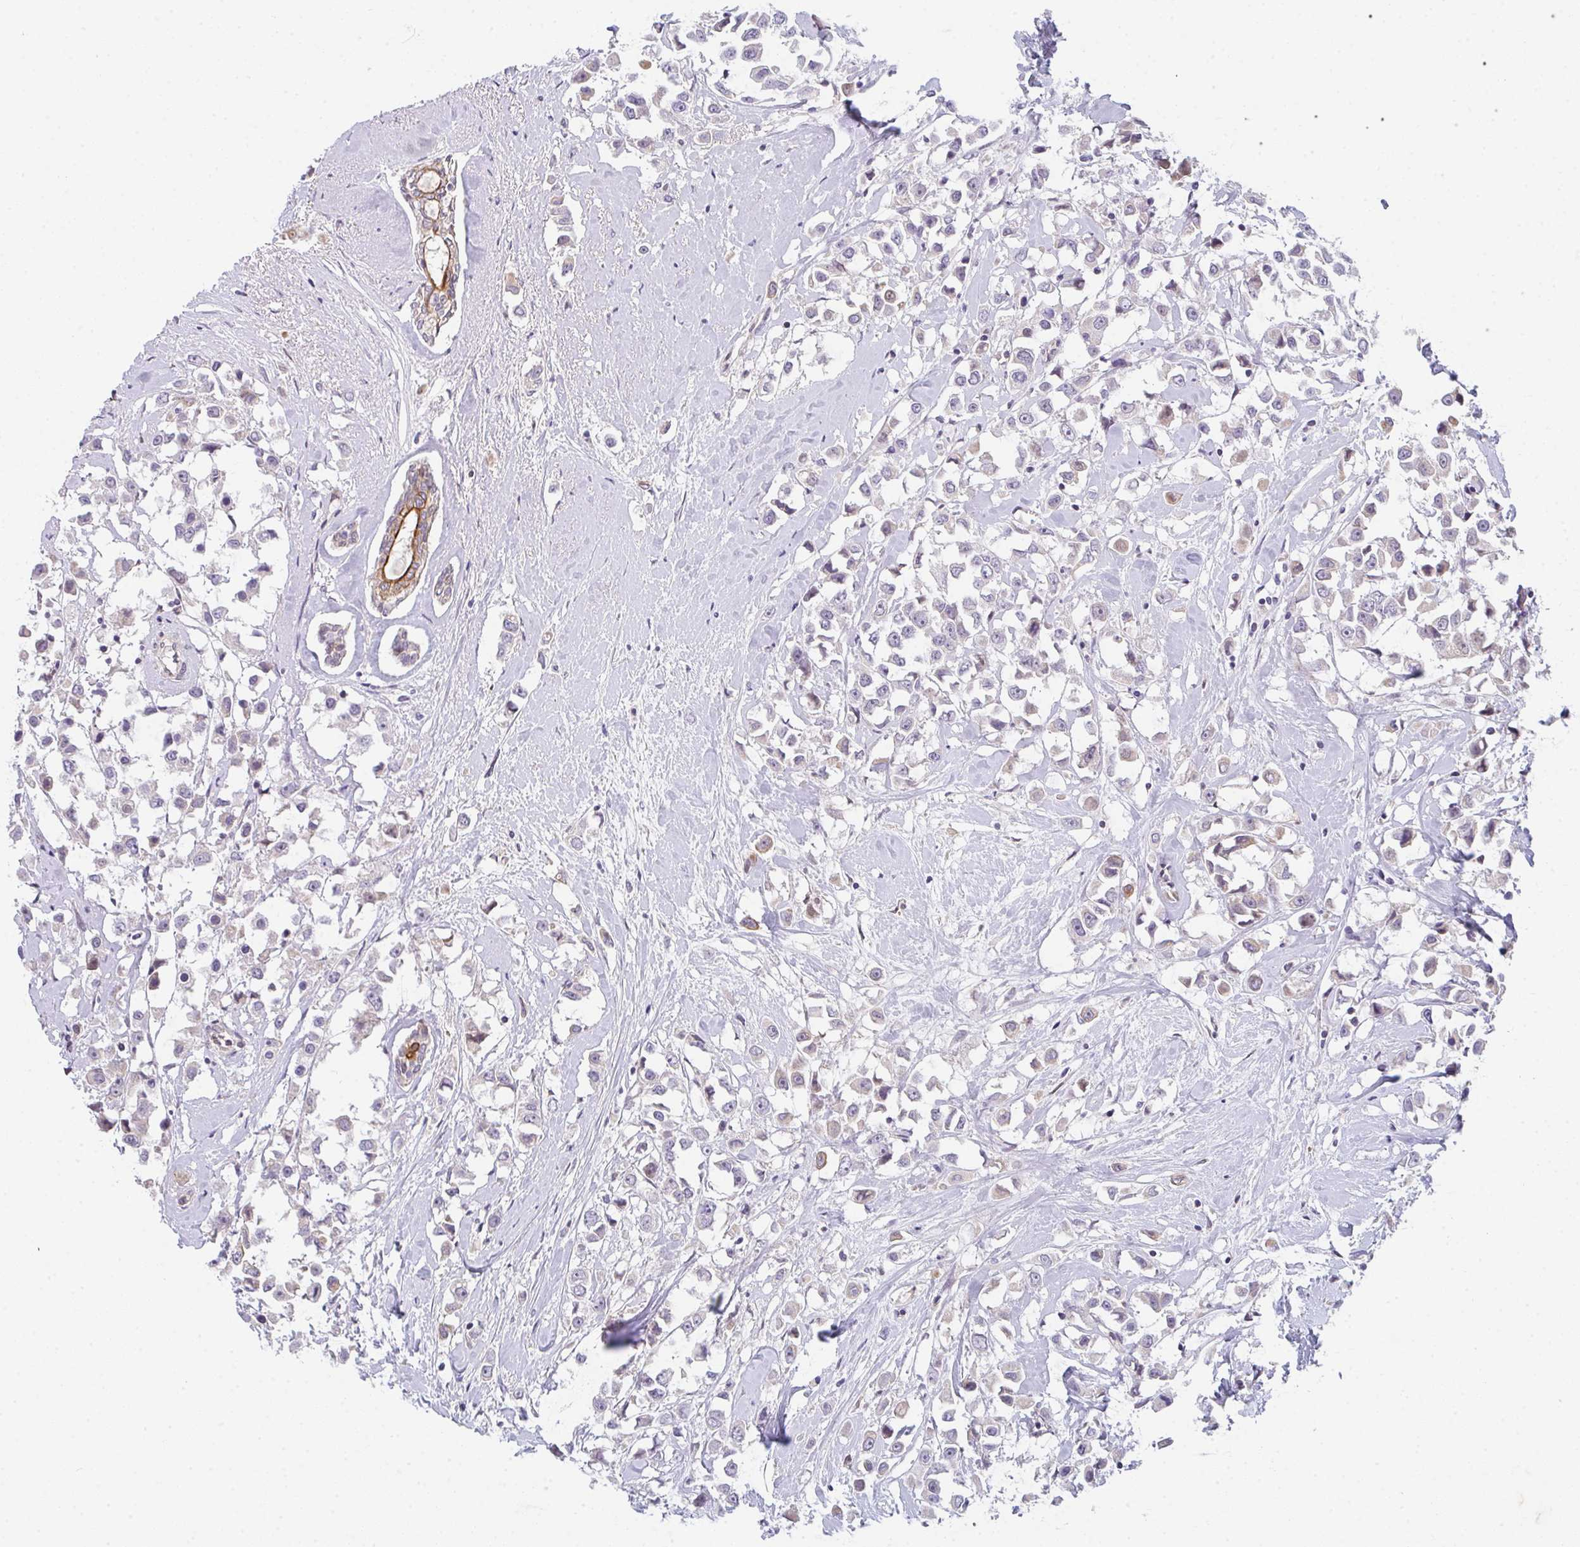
{"staining": {"intensity": "negative", "quantity": "none", "location": "none"}, "tissue": "breast cancer", "cell_type": "Tumor cells", "image_type": "cancer", "snomed": [{"axis": "morphology", "description": "Duct carcinoma"}, {"axis": "topography", "description": "Breast"}], "caption": "High power microscopy micrograph of an IHC photomicrograph of invasive ductal carcinoma (breast), revealing no significant staining in tumor cells. Brightfield microscopy of immunohistochemistry (IHC) stained with DAB (brown) and hematoxylin (blue), captured at high magnification.", "gene": "TNFRSF10A", "patient": {"sex": "female", "age": 61}}